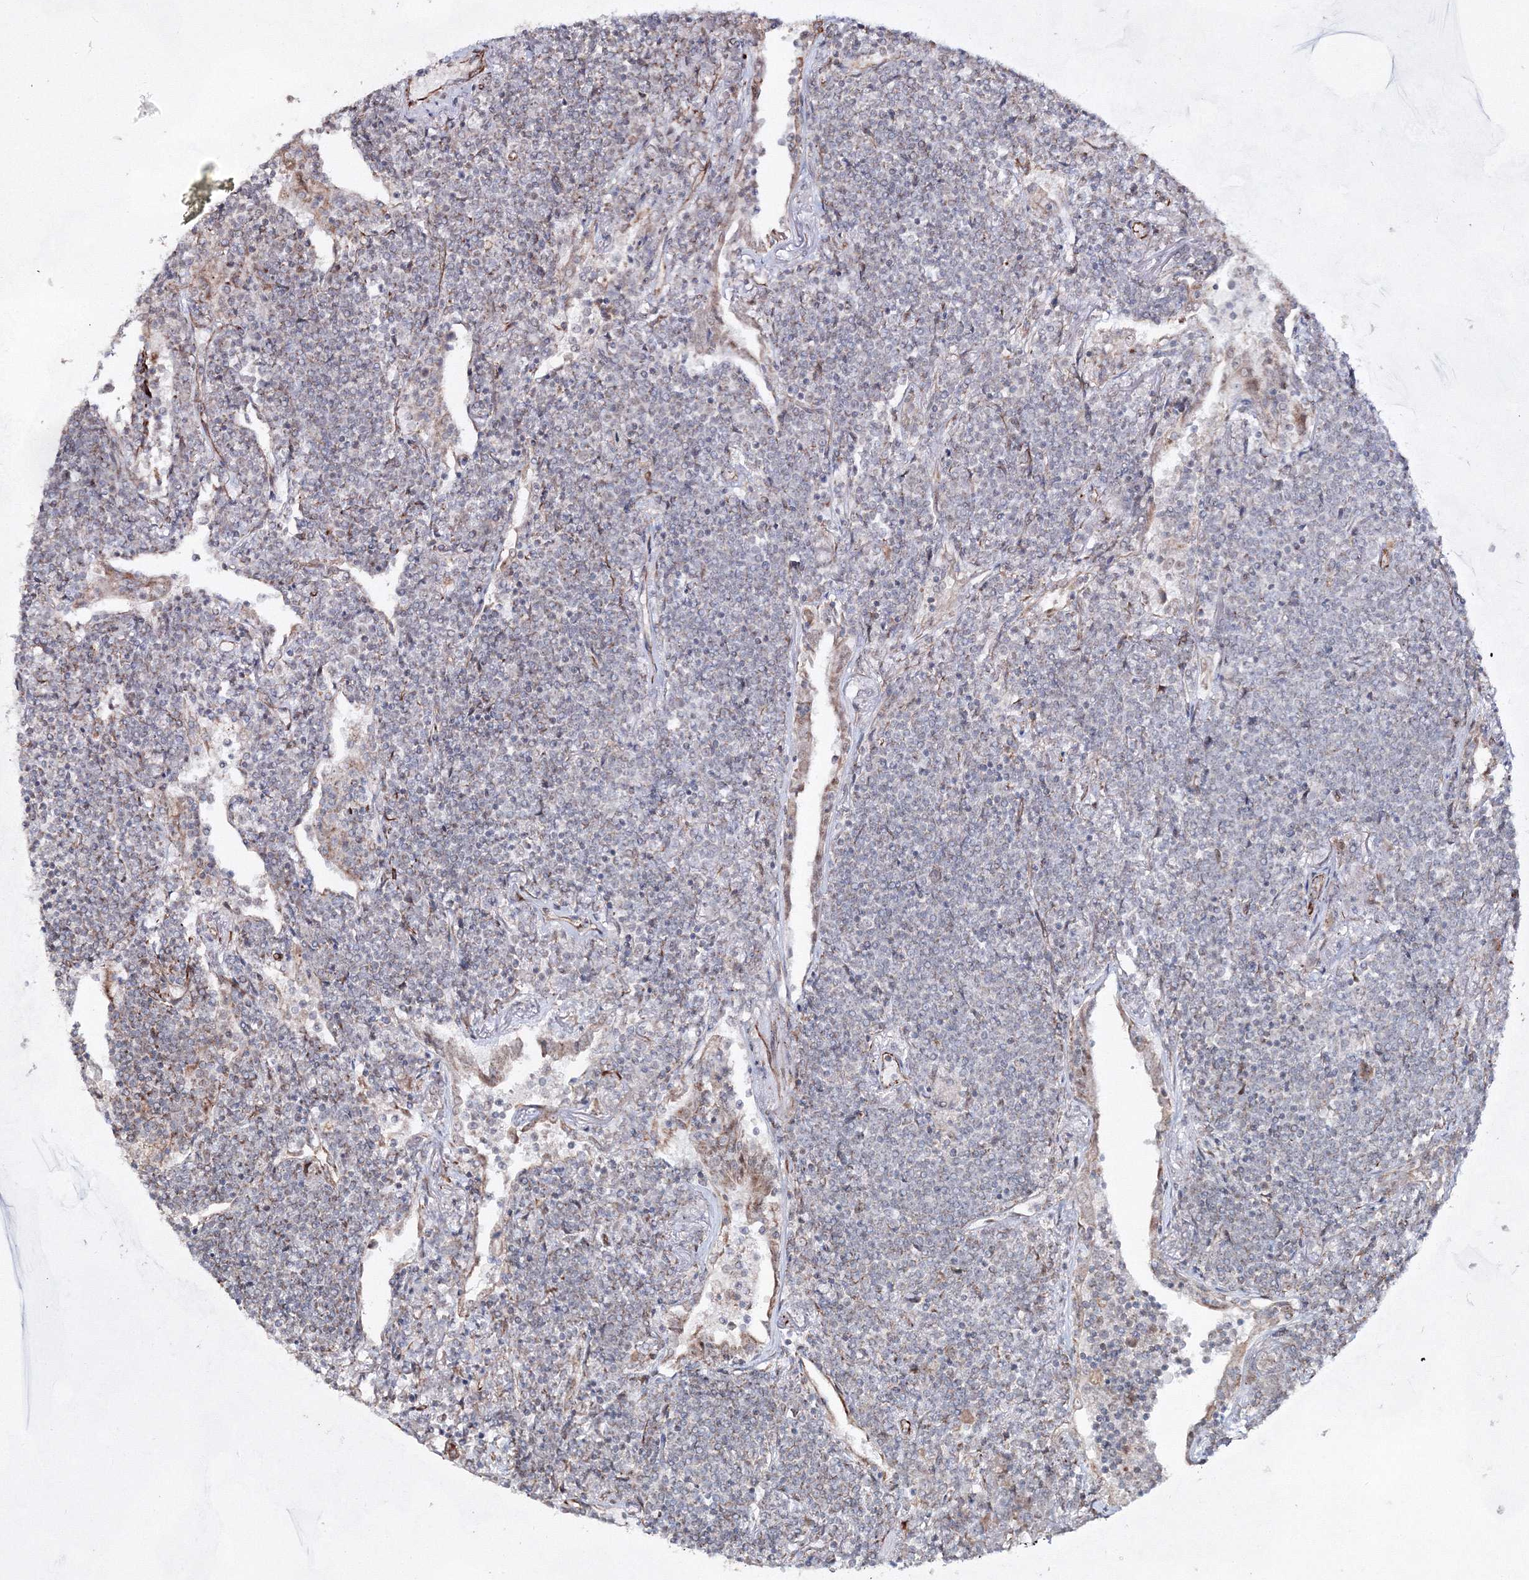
{"staining": {"intensity": "negative", "quantity": "none", "location": "none"}, "tissue": "lymphoma", "cell_type": "Tumor cells", "image_type": "cancer", "snomed": [{"axis": "morphology", "description": "Malignant lymphoma, non-Hodgkin's type, Low grade"}, {"axis": "topography", "description": "Lung"}], "caption": "Lymphoma stained for a protein using immunohistochemistry demonstrates no expression tumor cells.", "gene": "SNIP1", "patient": {"sex": "female", "age": 71}}